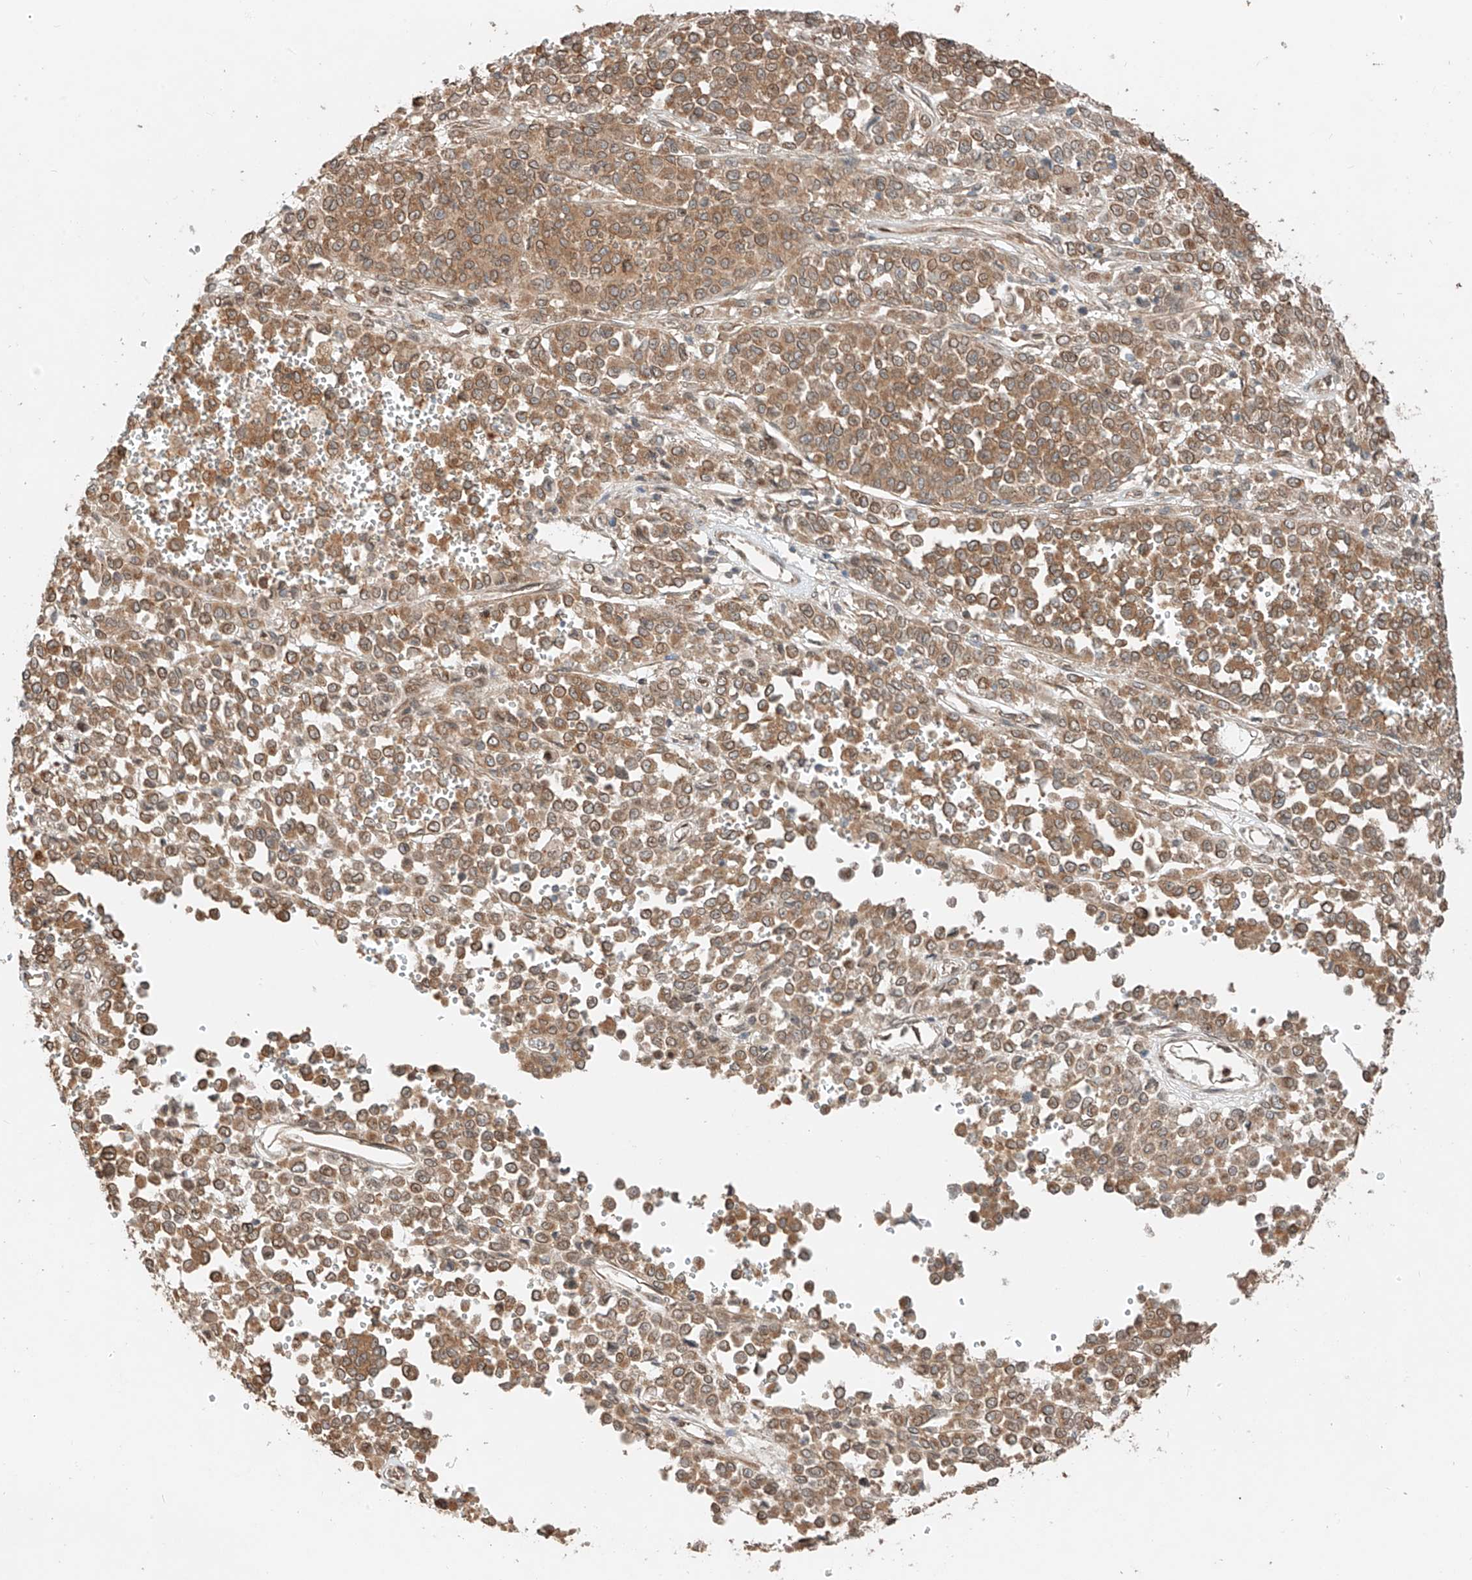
{"staining": {"intensity": "moderate", "quantity": ">75%", "location": "cytoplasmic/membranous"}, "tissue": "melanoma", "cell_type": "Tumor cells", "image_type": "cancer", "snomed": [{"axis": "morphology", "description": "Malignant melanoma, Metastatic site"}, {"axis": "topography", "description": "Pancreas"}], "caption": "Immunohistochemical staining of malignant melanoma (metastatic site) demonstrates medium levels of moderate cytoplasmic/membranous protein staining in about >75% of tumor cells.", "gene": "CEP162", "patient": {"sex": "female", "age": 30}}